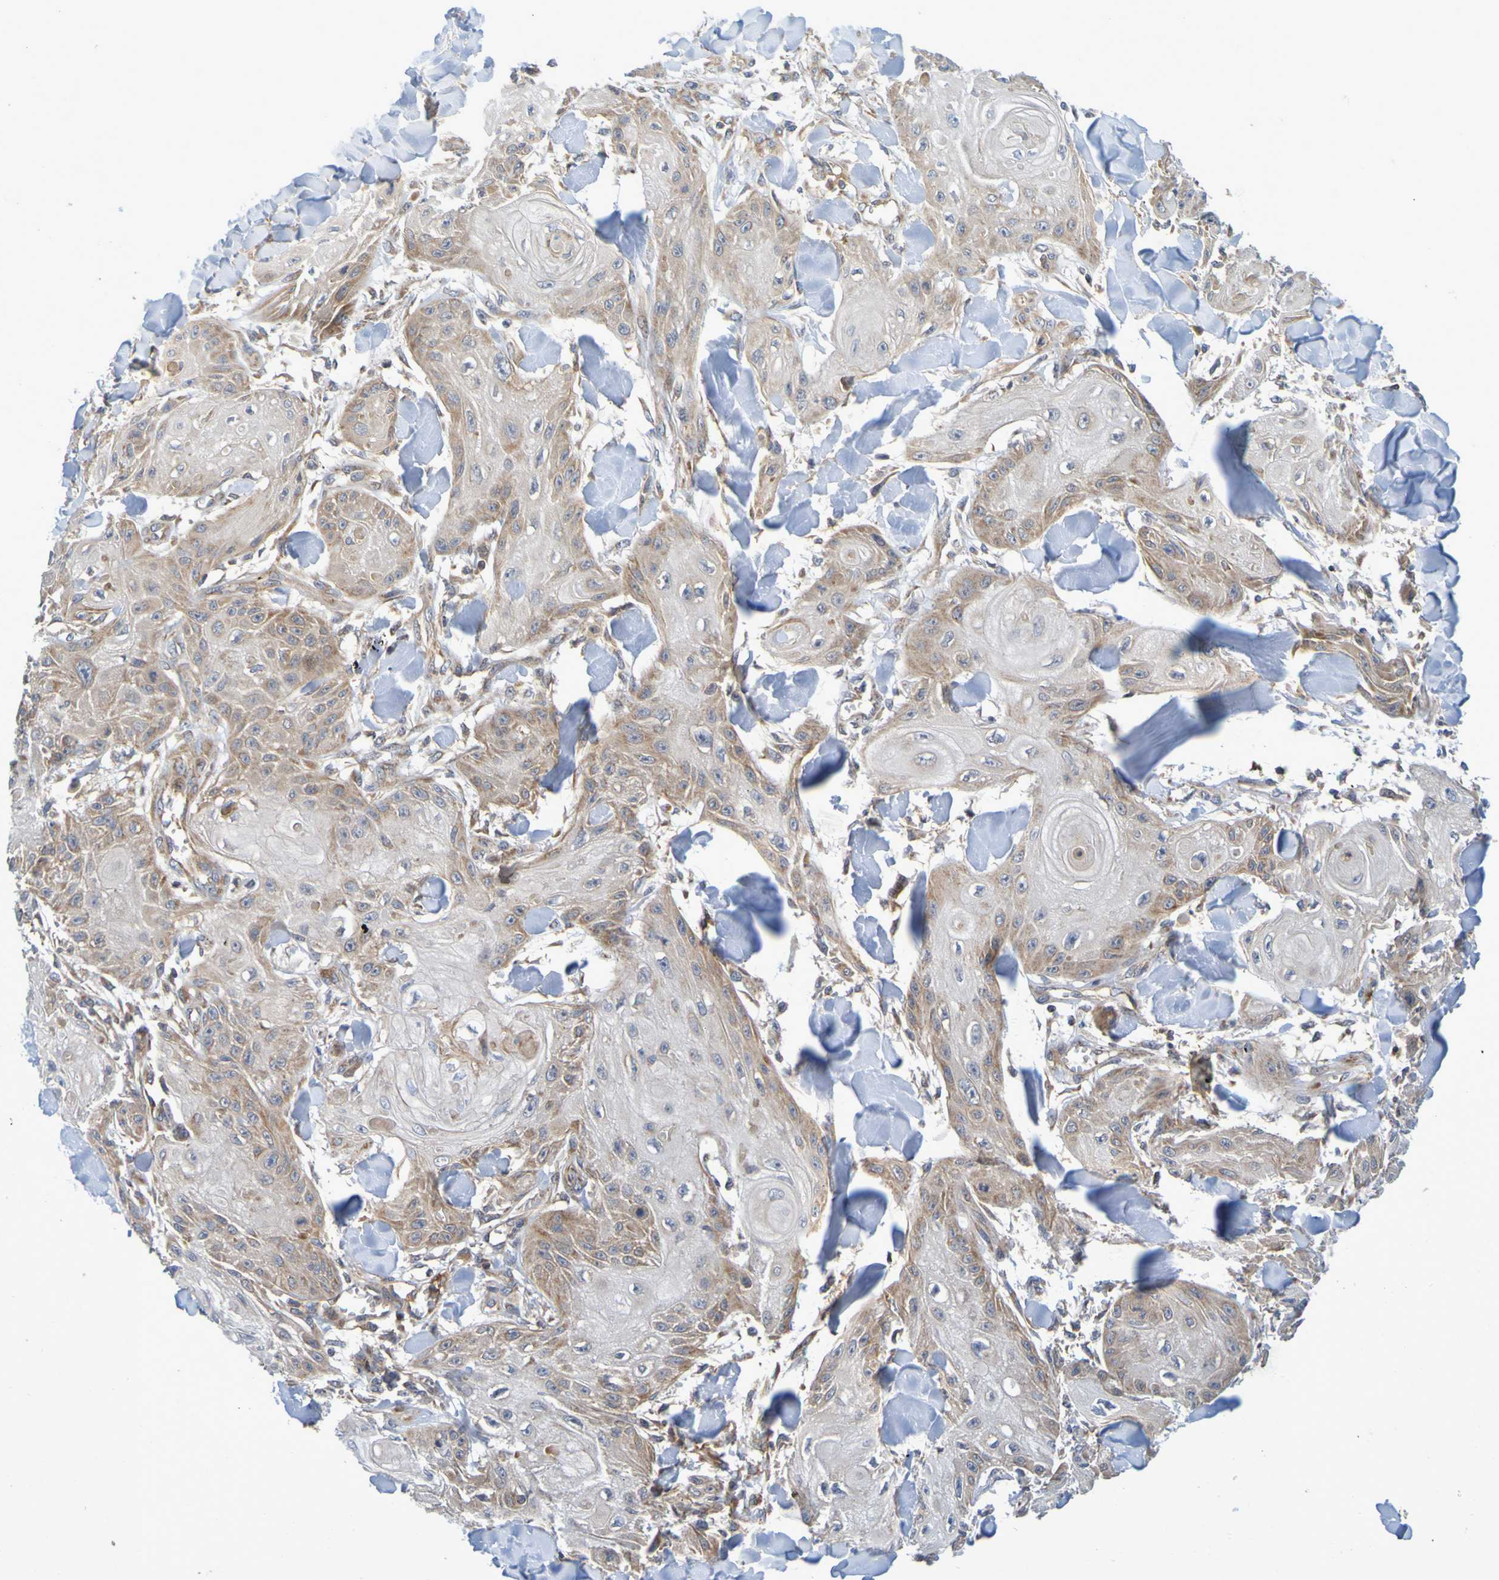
{"staining": {"intensity": "moderate", "quantity": "25%-75%", "location": "cytoplasmic/membranous"}, "tissue": "skin cancer", "cell_type": "Tumor cells", "image_type": "cancer", "snomed": [{"axis": "morphology", "description": "Squamous cell carcinoma, NOS"}, {"axis": "topography", "description": "Skin"}], "caption": "Immunohistochemical staining of skin cancer (squamous cell carcinoma) reveals moderate cytoplasmic/membranous protein positivity in about 25%-75% of tumor cells.", "gene": "CCDC51", "patient": {"sex": "male", "age": 74}}